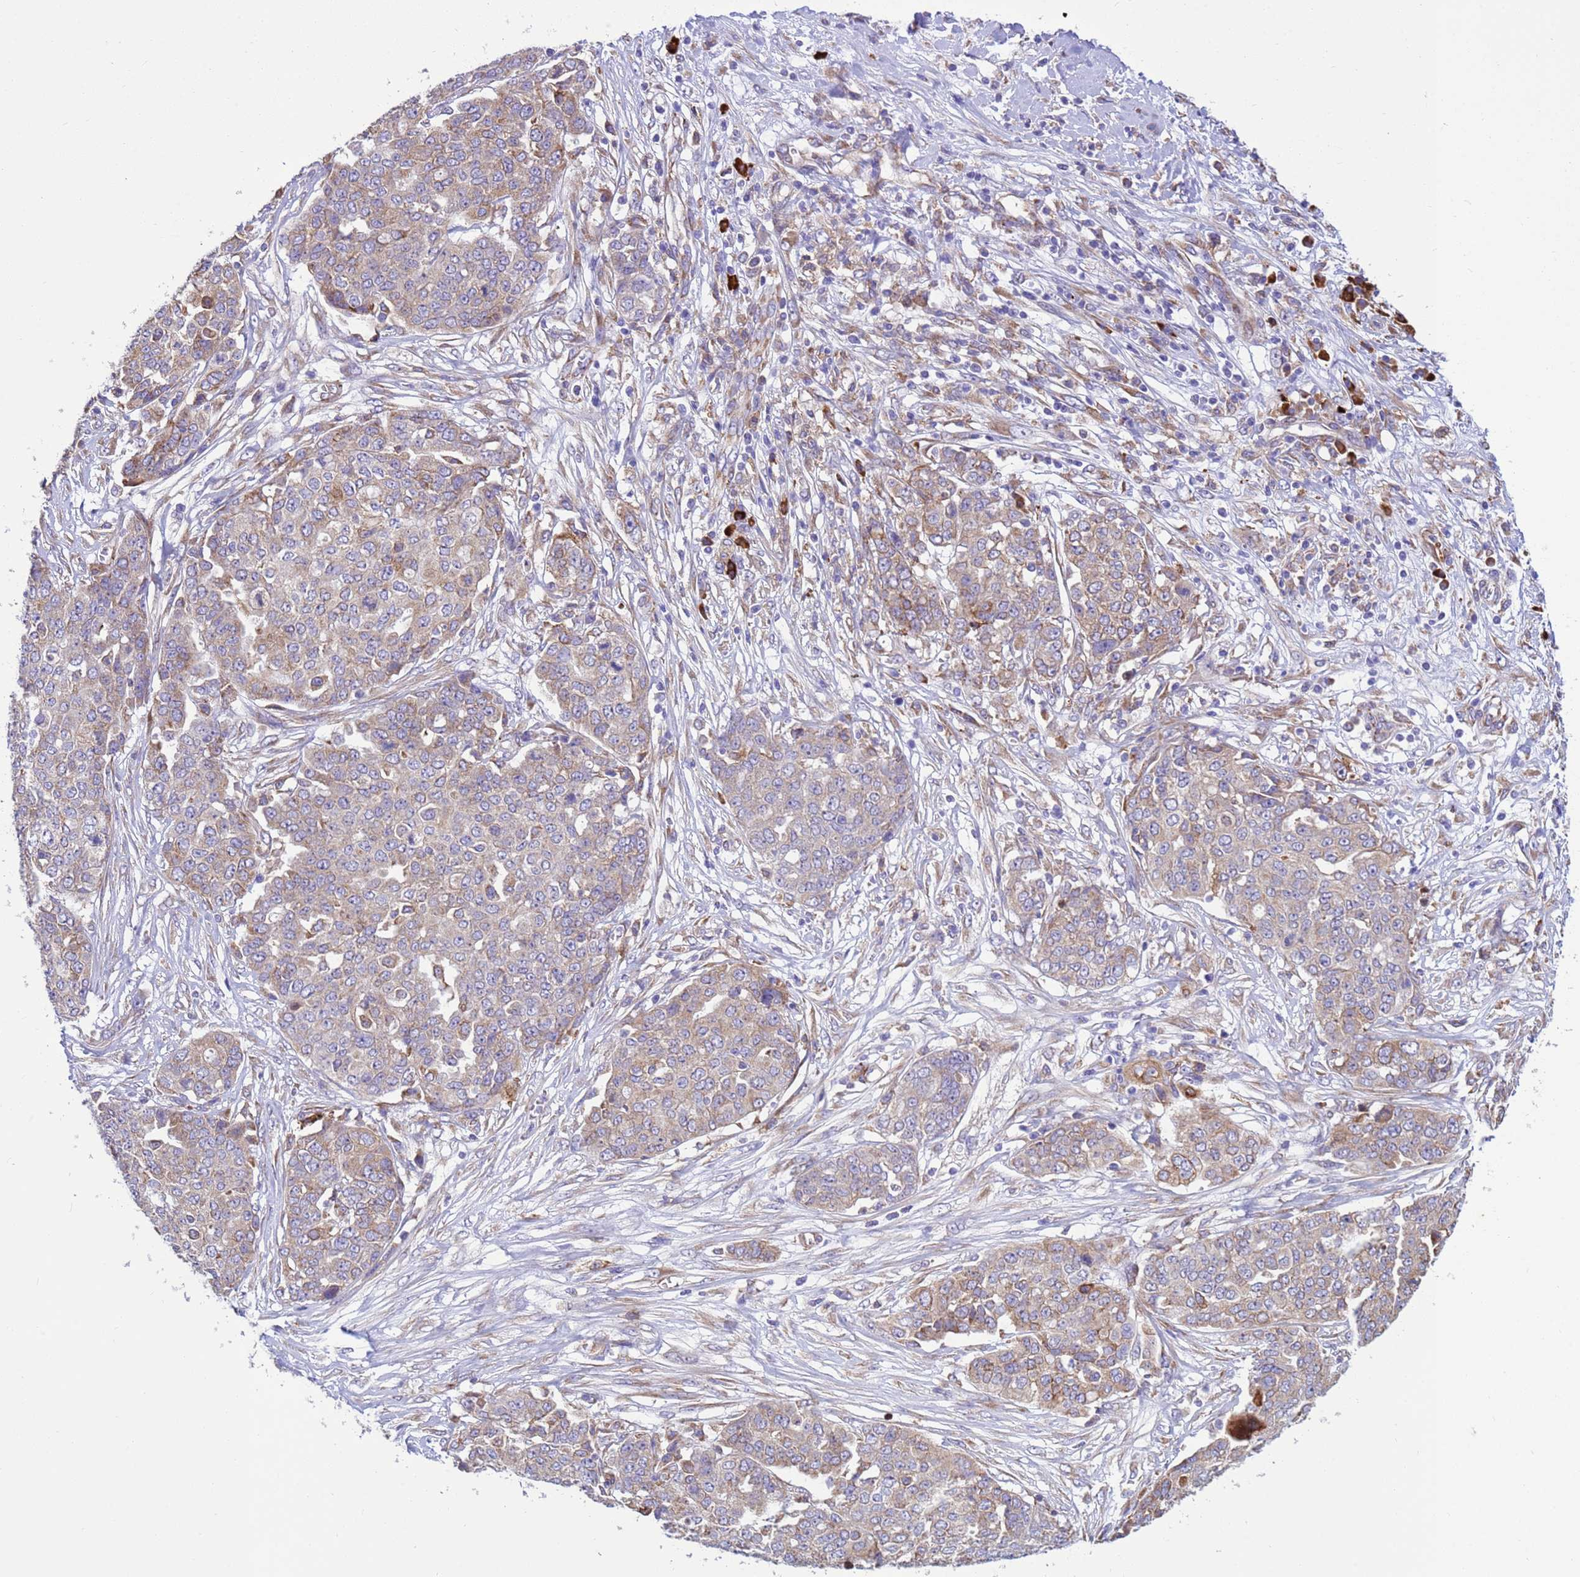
{"staining": {"intensity": "weak", "quantity": "25%-75%", "location": "cytoplasmic/membranous"}, "tissue": "ovarian cancer", "cell_type": "Tumor cells", "image_type": "cancer", "snomed": [{"axis": "morphology", "description": "Cystadenocarcinoma, serous, NOS"}, {"axis": "topography", "description": "Soft tissue"}, {"axis": "topography", "description": "Ovary"}], "caption": "Immunohistochemistry of human ovarian cancer (serous cystadenocarcinoma) displays low levels of weak cytoplasmic/membranous expression in about 25%-75% of tumor cells. The protein is shown in brown color, while the nuclei are stained blue.", "gene": "THAP5", "patient": {"sex": "female", "age": 57}}